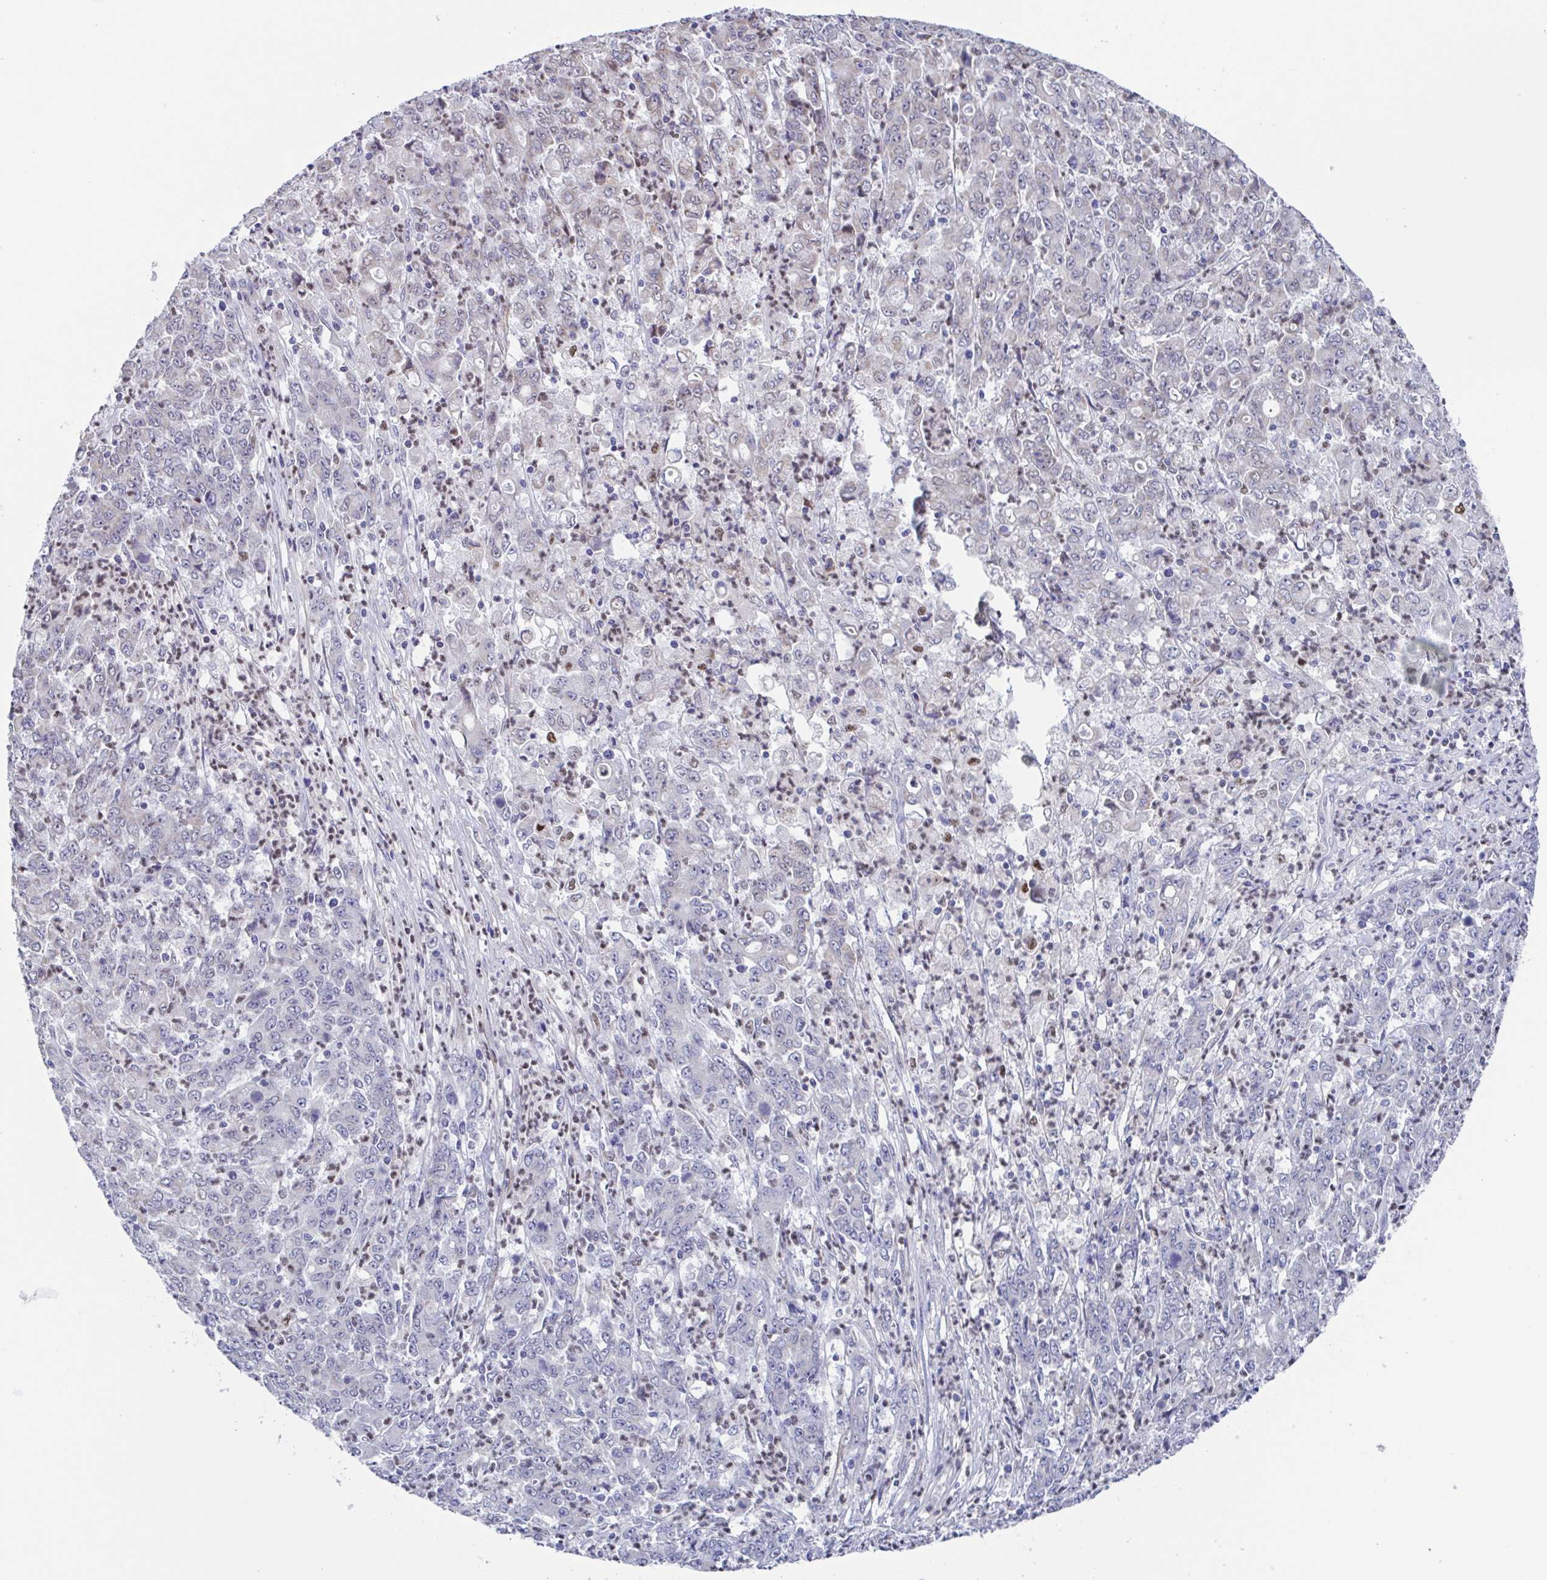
{"staining": {"intensity": "negative", "quantity": "none", "location": "none"}, "tissue": "stomach cancer", "cell_type": "Tumor cells", "image_type": "cancer", "snomed": [{"axis": "morphology", "description": "Adenocarcinoma, NOS"}, {"axis": "topography", "description": "Stomach, lower"}], "caption": "DAB immunohistochemical staining of adenocarcinoma (stomach) displays no significant expression in tumor cells. (IHC, brightfield microscopy, high magnification).", "gene": "PBOV1", "patient": {"sex": "female", "age": 71}}